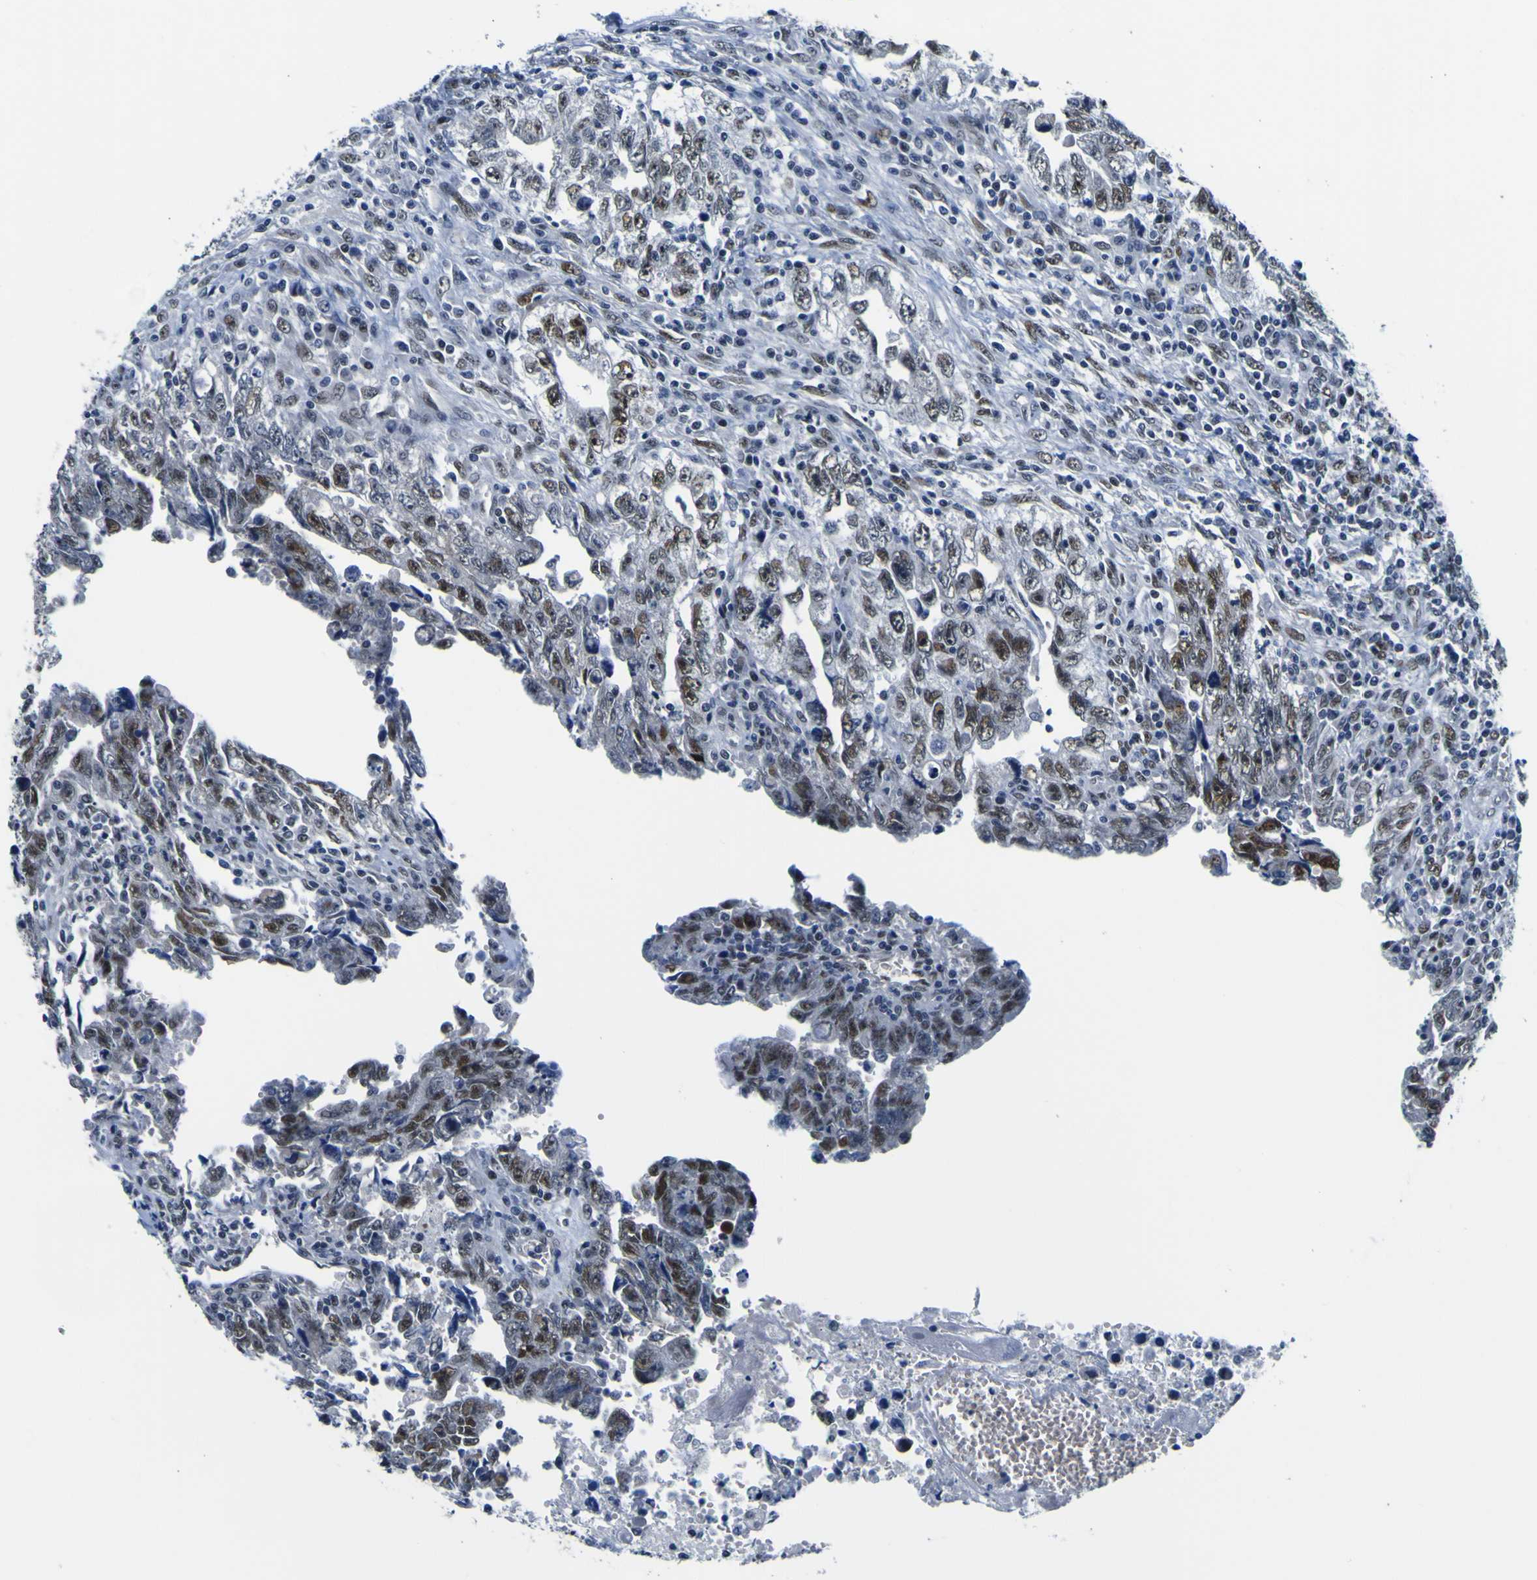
{"staining": {"intensity": "moderate", "quantity": "<25%", "location": "nuclear"}, "tissue": "testis cancer", "cell_type": "Tumor cells", "image_type": "cancer", "snomed": [{"axis": "morphology", "description": "Carcinoma, Embryonal, NOS"}, {"axis": "topography", "description": "Testis"}], "caption": "Protein staining by immunohistochemistry exhibits moderate nuclear staining in approximately <25% of tumor cells in testis embryonal carcinoma. The staining is performed using DAB brown chromogen to label protein expression. The nuclei are counter-stained blue using hematoxylin.", "gene": "CUL4B", "patient": {"sex": "male", "age": 28}}